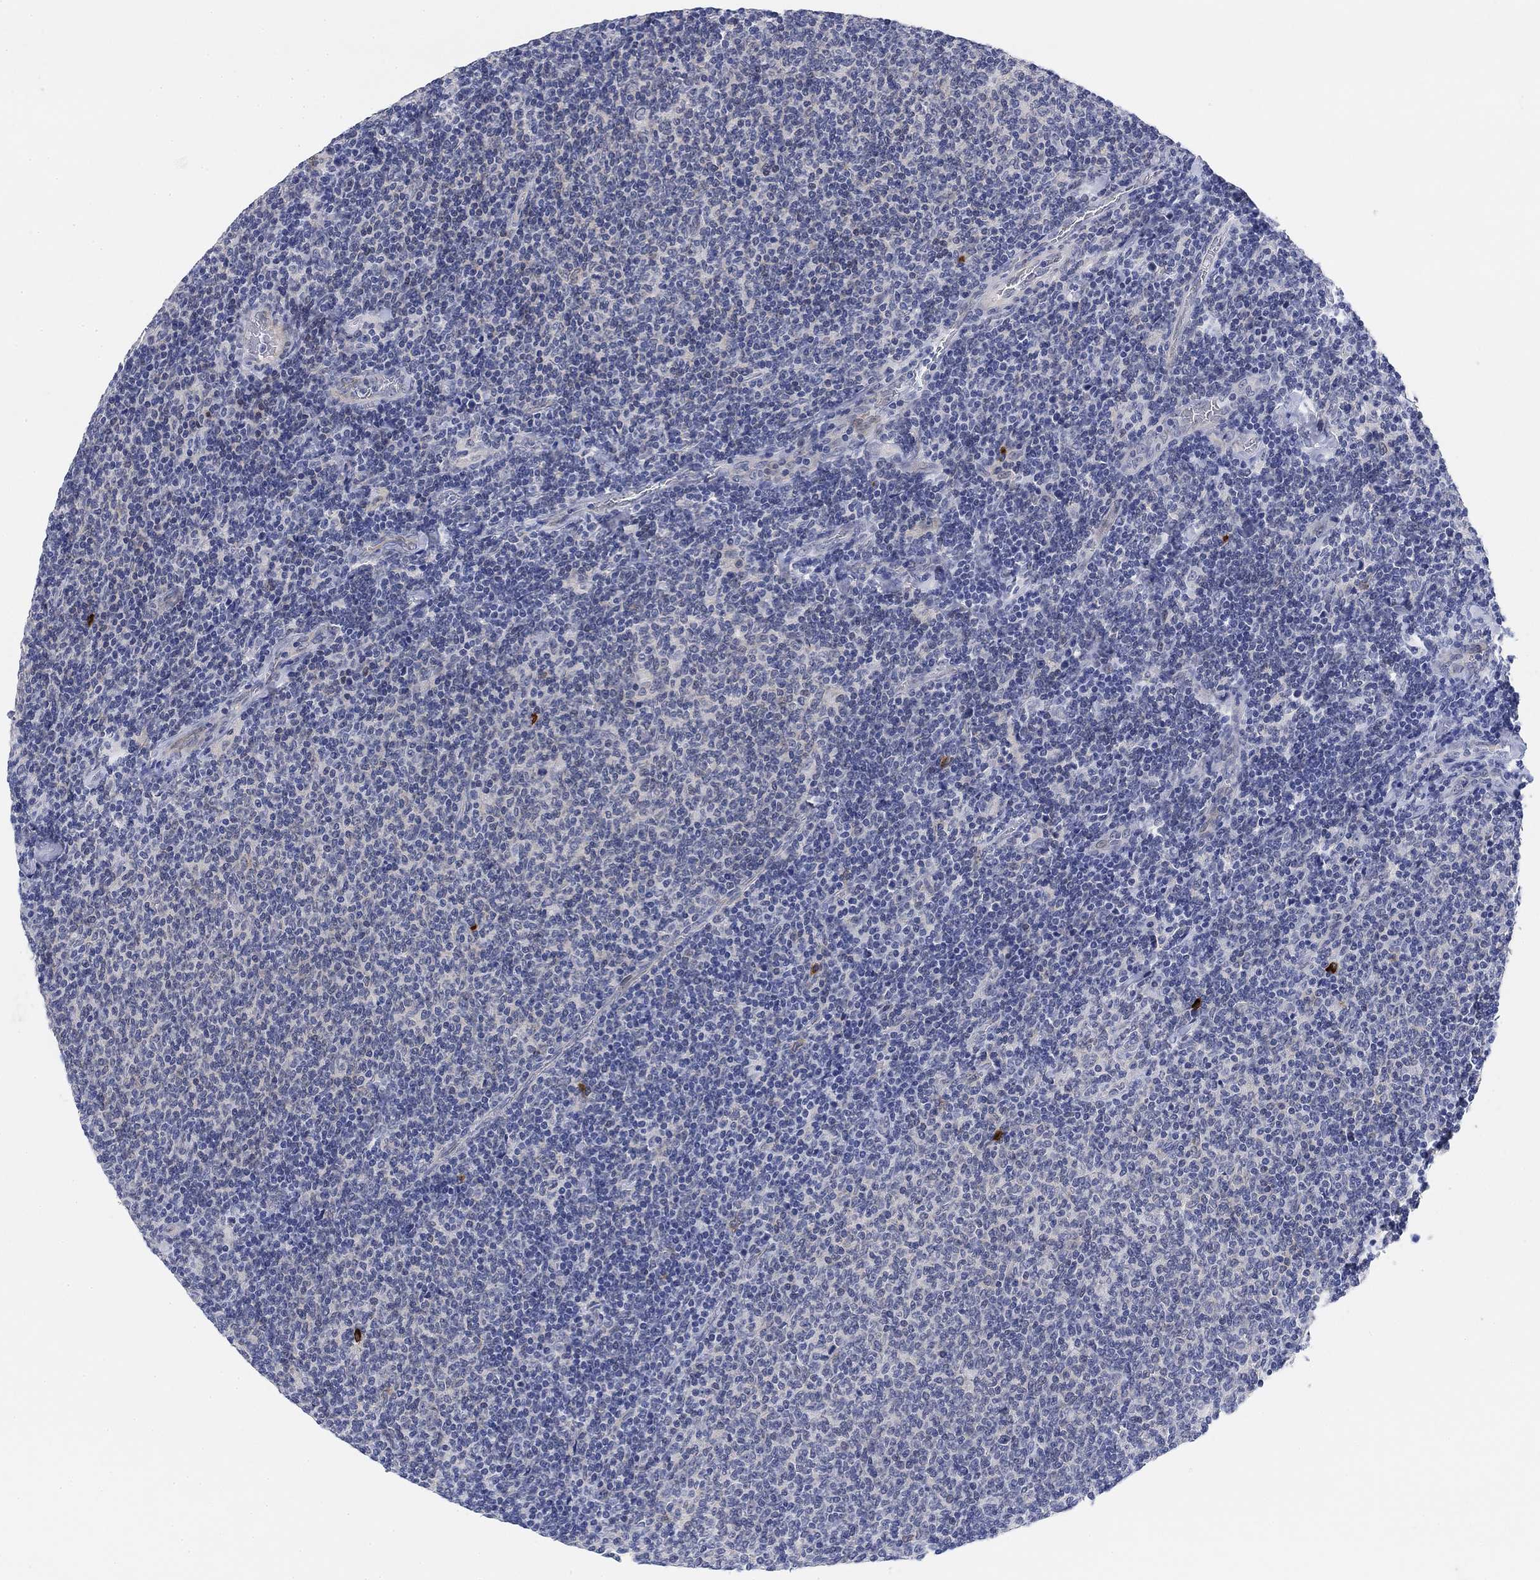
{"staining": {"intensity": "negative", "quantity": "none", "location": "none"}, "tissue": "lymphoma", "cell_type": "Tumor cells", "image_type": "cancer", "snomed": [{"axis": "morphology", "description": "Malignant lymphoma, non-Hodgkin's type, Low grade"}, {"axis": "topography", "description": "Lymph node"}], "caption": "Photomicrograph shows no protein expression in tumor cells of lymphoma tissue. (DAB IHC visualized using brightfield microscopy, high magnification).", "gene": "PAX6", "patient": {"sex": "male", "age": 52}}